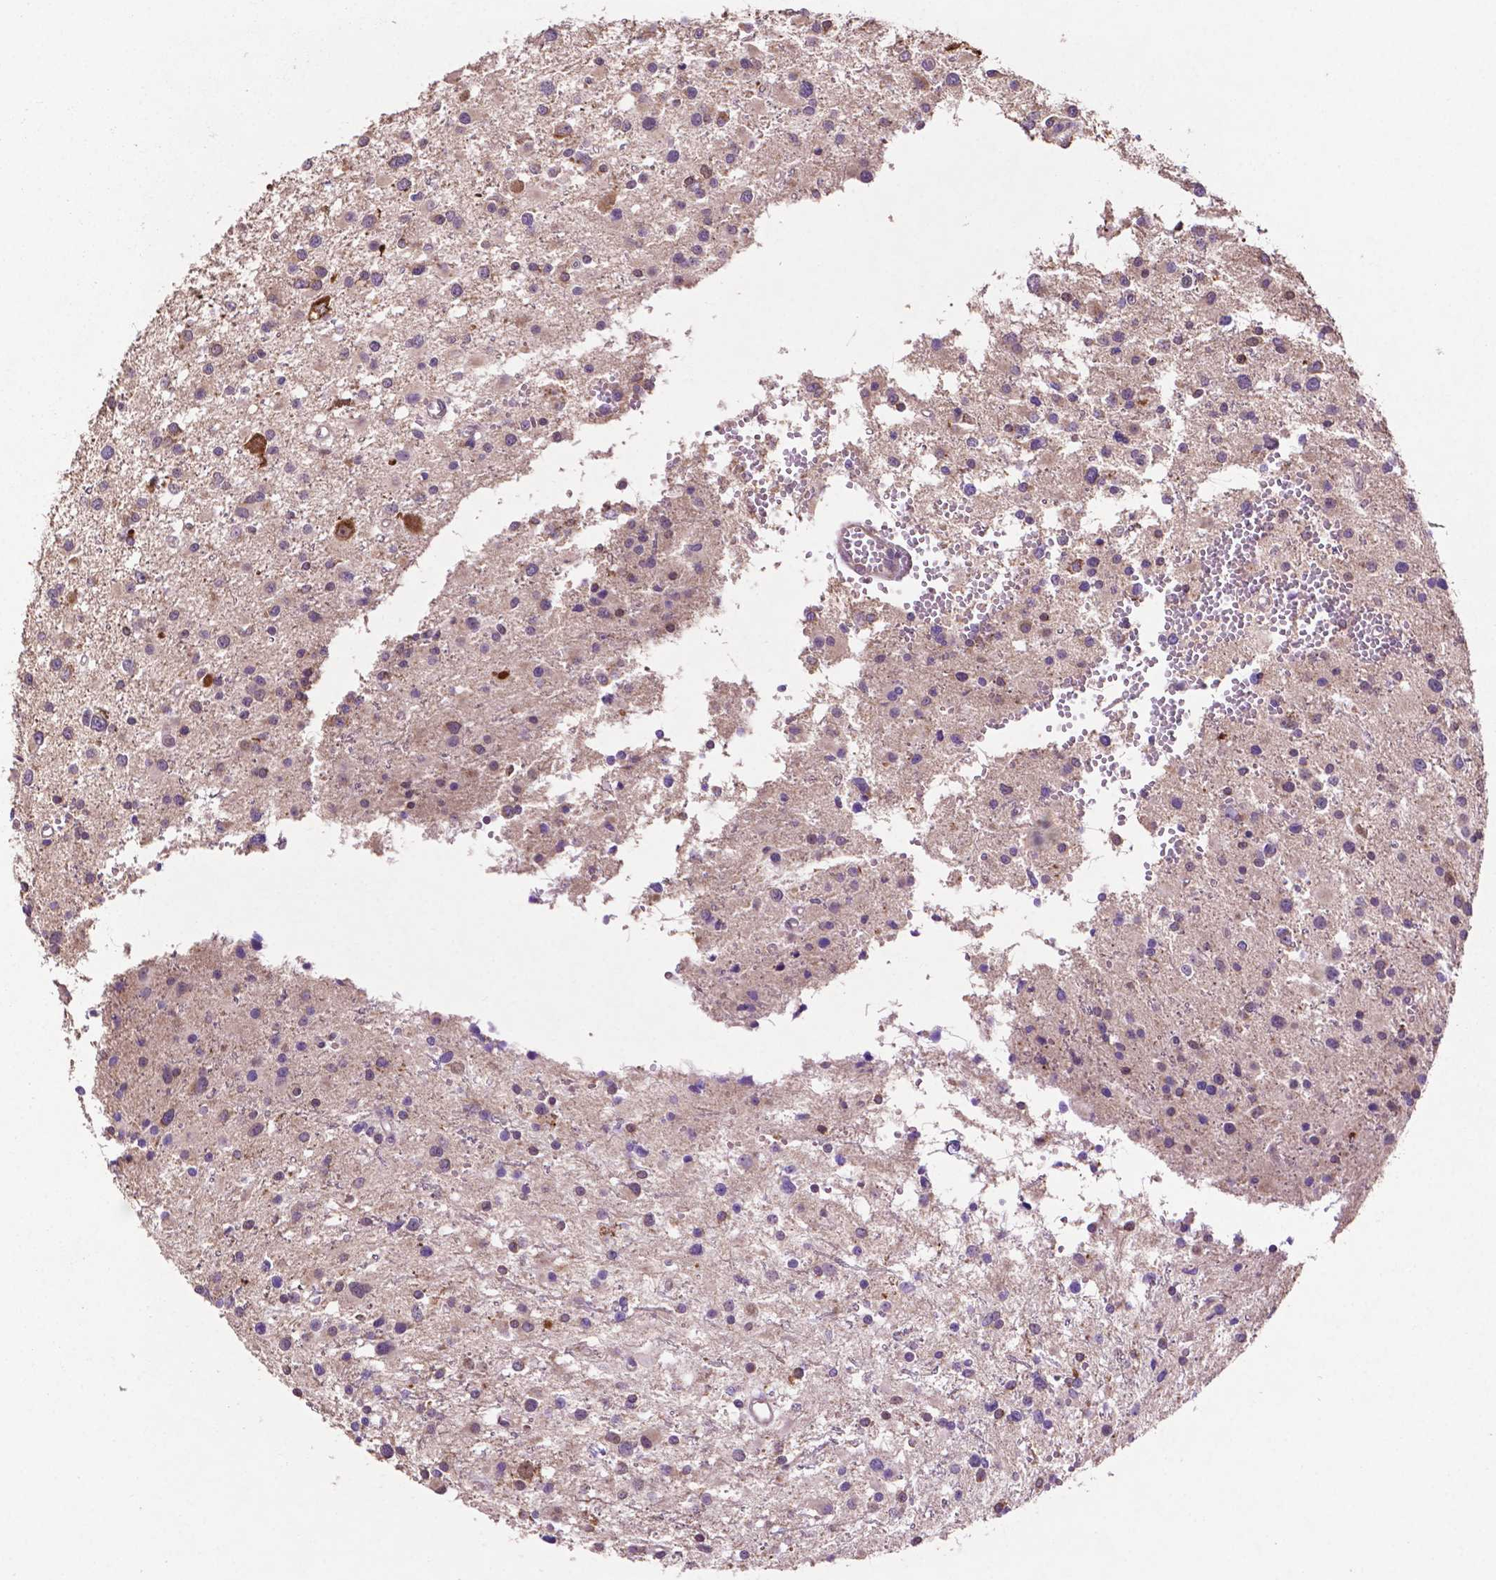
{"staining": {"intensity": "negative", "quantity": "none", "location": "none"}, "tissue": "glioma", "cell_type": "Tumor cells", "image_type": "cancer", "snomed": [{"axis": "morphology", "description": "Glioma, malignant, High grade"}, {"axis": "topography", "description": "Brain"}], "caption": "The immunohistochemistry histopathology image has no significant staining in tumor cells of glioma tissue.", "gene": "MBTPS1", "patient": {"sex": "male", "age": 54}}